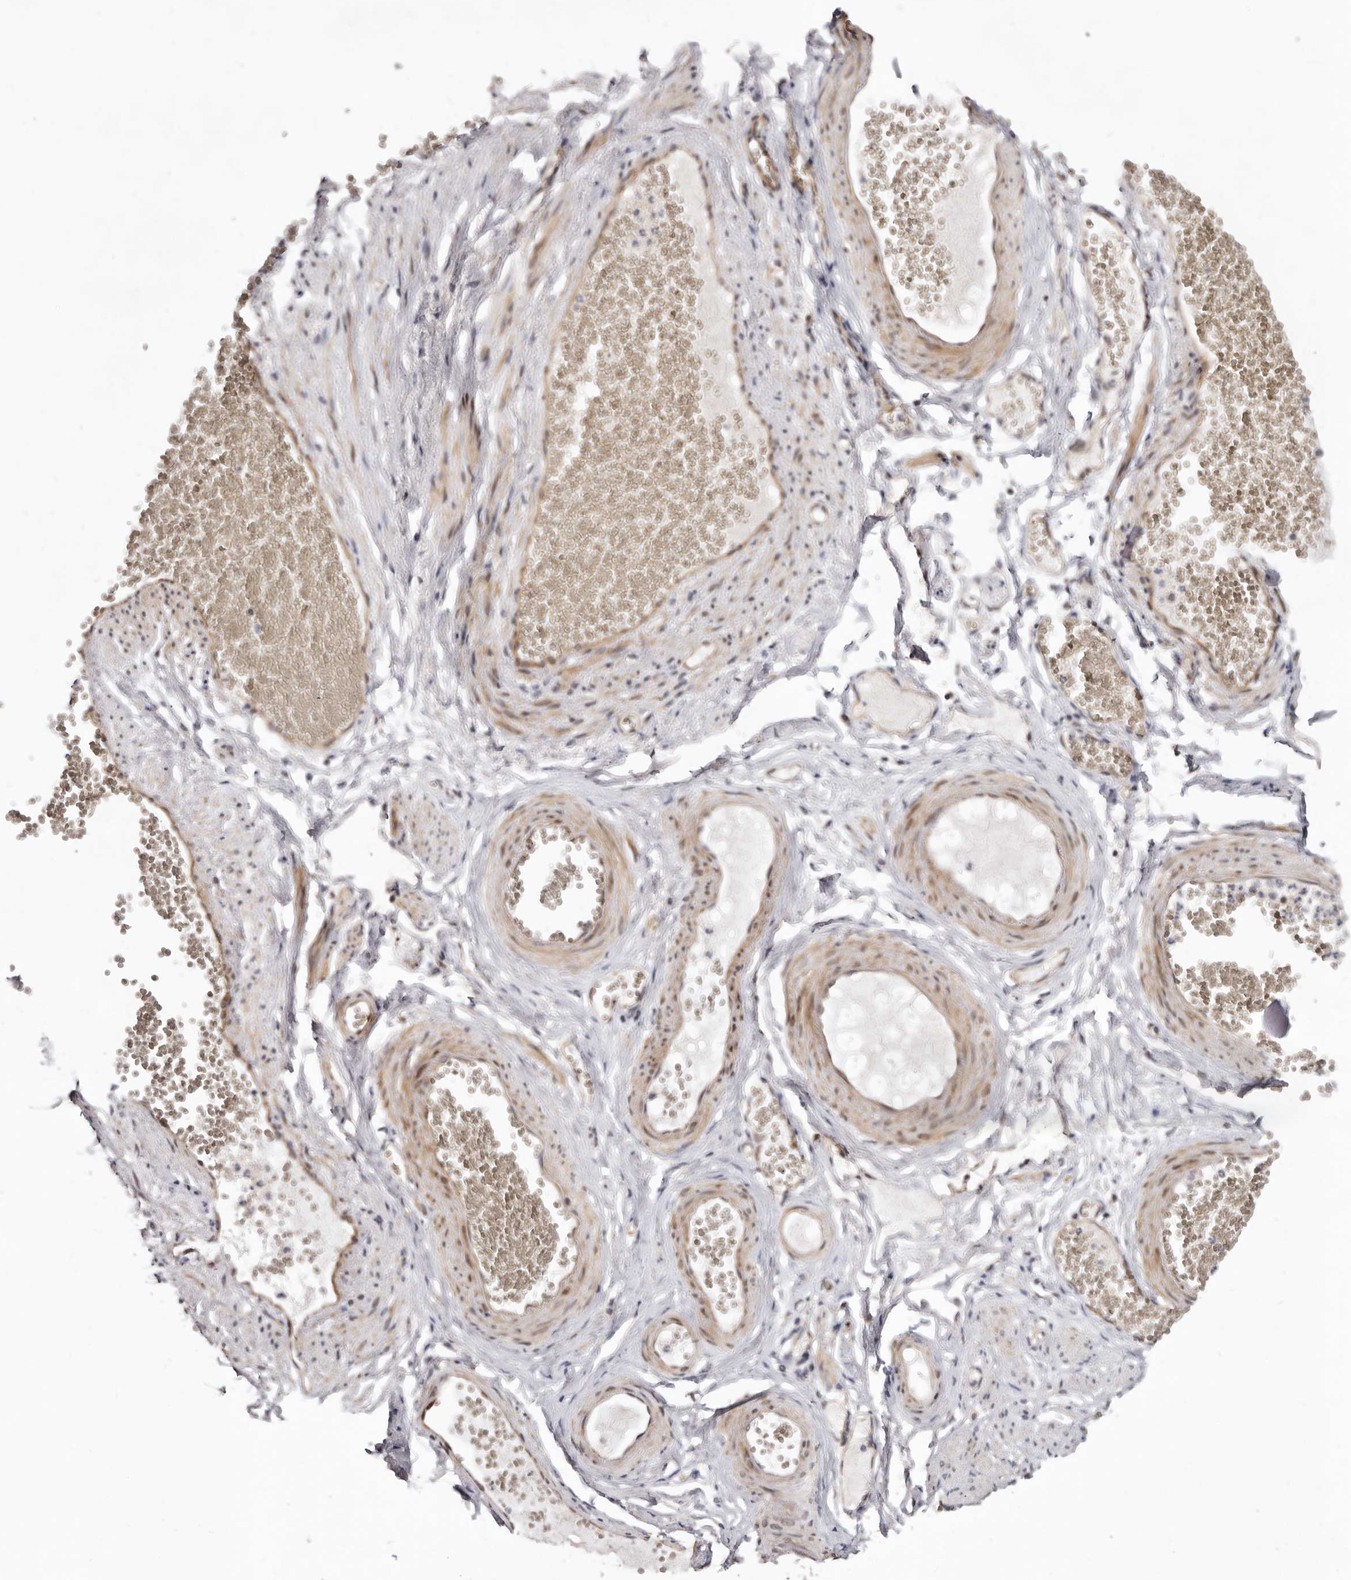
{"staining": {"intensity": "weak", "quantity": "25%-75%", "location": "cytoplasmic/membranous"}, "tissue": "adipose tissue", "cell_type": "Adipocytes", "image_type": "normal", "snomed": [{"axis": "morphology", "description": "Normal tissue, NOS"}, {"axis": "topography", "description": "Smooth muscle"}, {"axis": "topography", "description": "Peripheral nerve tissue"}], "caption": "Brown immunohistochemical staining in benign human adipose tissue demonstrates weak cytoplasmic/membranous expression in approximately 25%-75% of adipocytes.", "gene": "SBDS", "patient": {"sex": "female", "age": 39}}